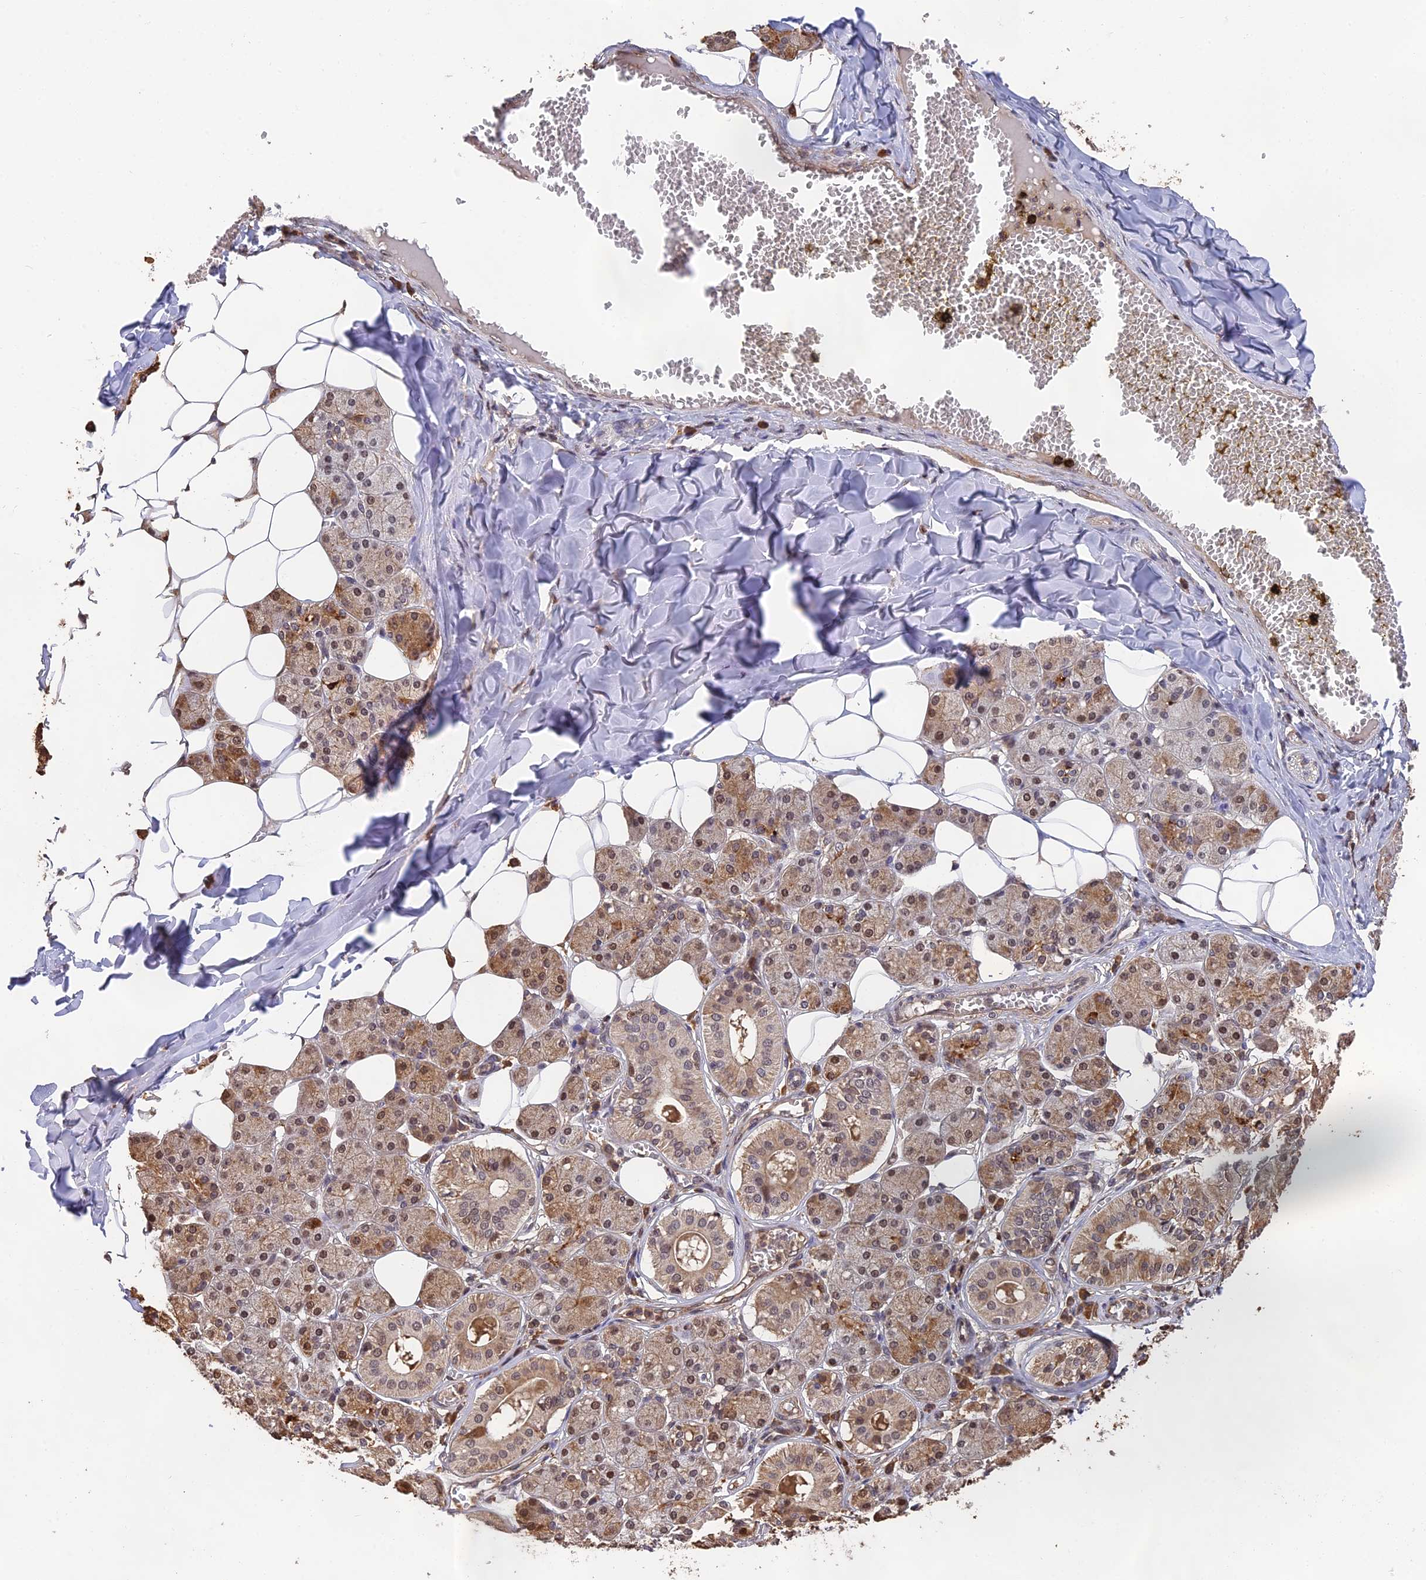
{"staining": {"intensity": "moderate", "quantity": ">75%", "location": "cytoplasmic/membranous,nuclear"}, "tissue": "salivary gland", "cell_type": "Glandular cells", "image_type": "normal", "snomed": [{"axis": "morphology", "description": "Normal tissue, NOS"}, {"axis": "topography", "description": "Salivary gland"}], "caption": "Glandular cells display moderate cytoplasmic/membranous,nuclear positivity in approximately >75% of cells in unremarkable salivary gland.", "gene": "OSBPL1A", "patient": {"sex": "female", "age": 33}}